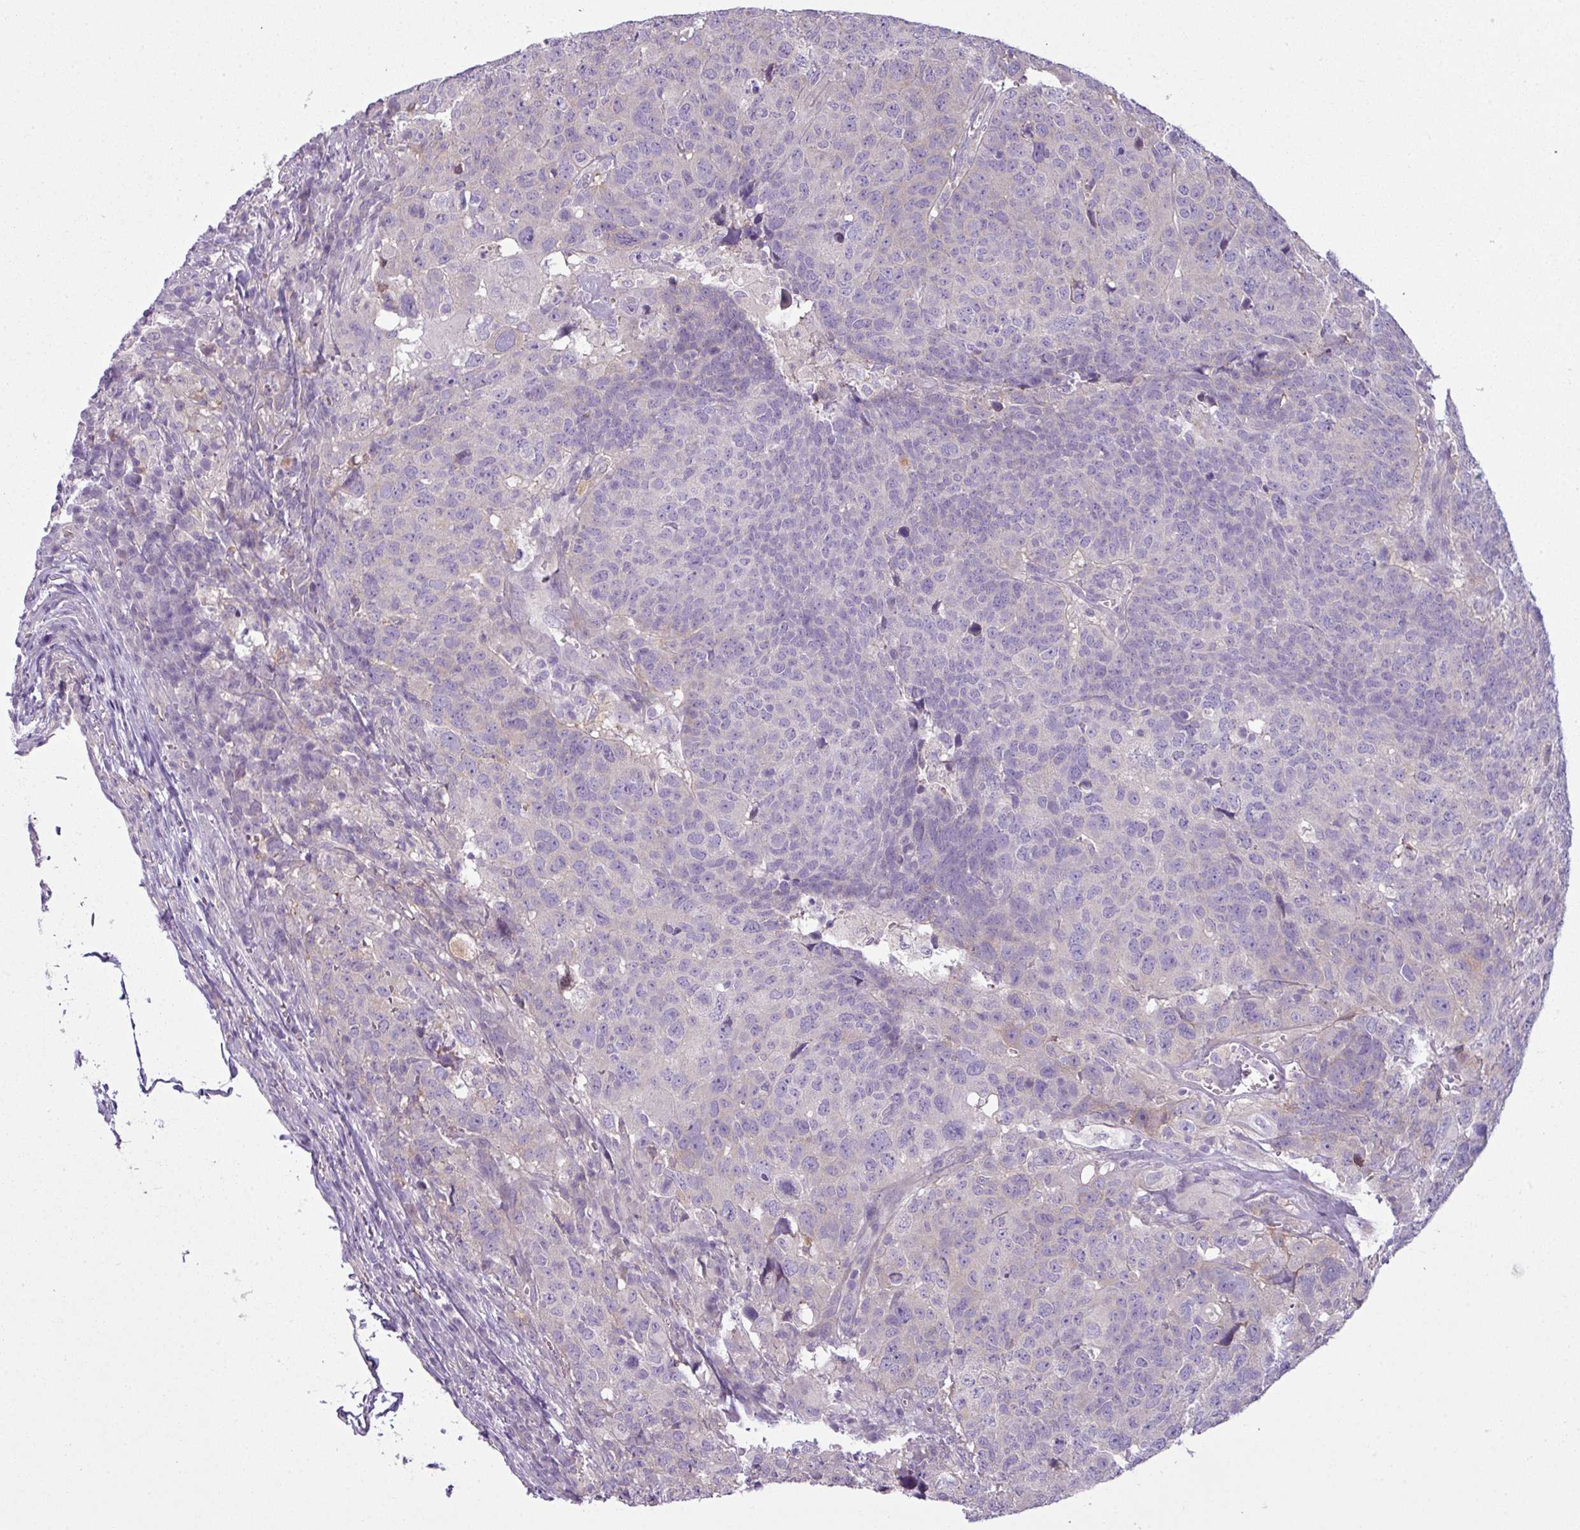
{"staining": {"intensity": "negative", "quantity": "none", "location": "none"}, "tissue": "head and neck cancer", "cell_type": "Tumor cells", "image_type": "cancer", "snomed": [{"axis": "morphology", "description": "Normal tissue, NOS"}, {"axis": "morphology", "description": "Squamous cell carcinoma, NOS"}, {"axis": "topography", "description": "Skeletal muscle"}, {"axis": "topography", "description": "Vascular tissue"}, {"axis": "topography", "description": "Peripheral nerve tissue"}, {"axis": "topography", "description": "Head-Neck"}], "caption": "A high-resolution photomicrograph shows immunohistochemistry (IHC) staining of head and neck squamous cell carcinoma, which shows no significant staining in tumor cells.", "gene": "CAMK2B", "patient": {"sex": "male", "age": 66}}